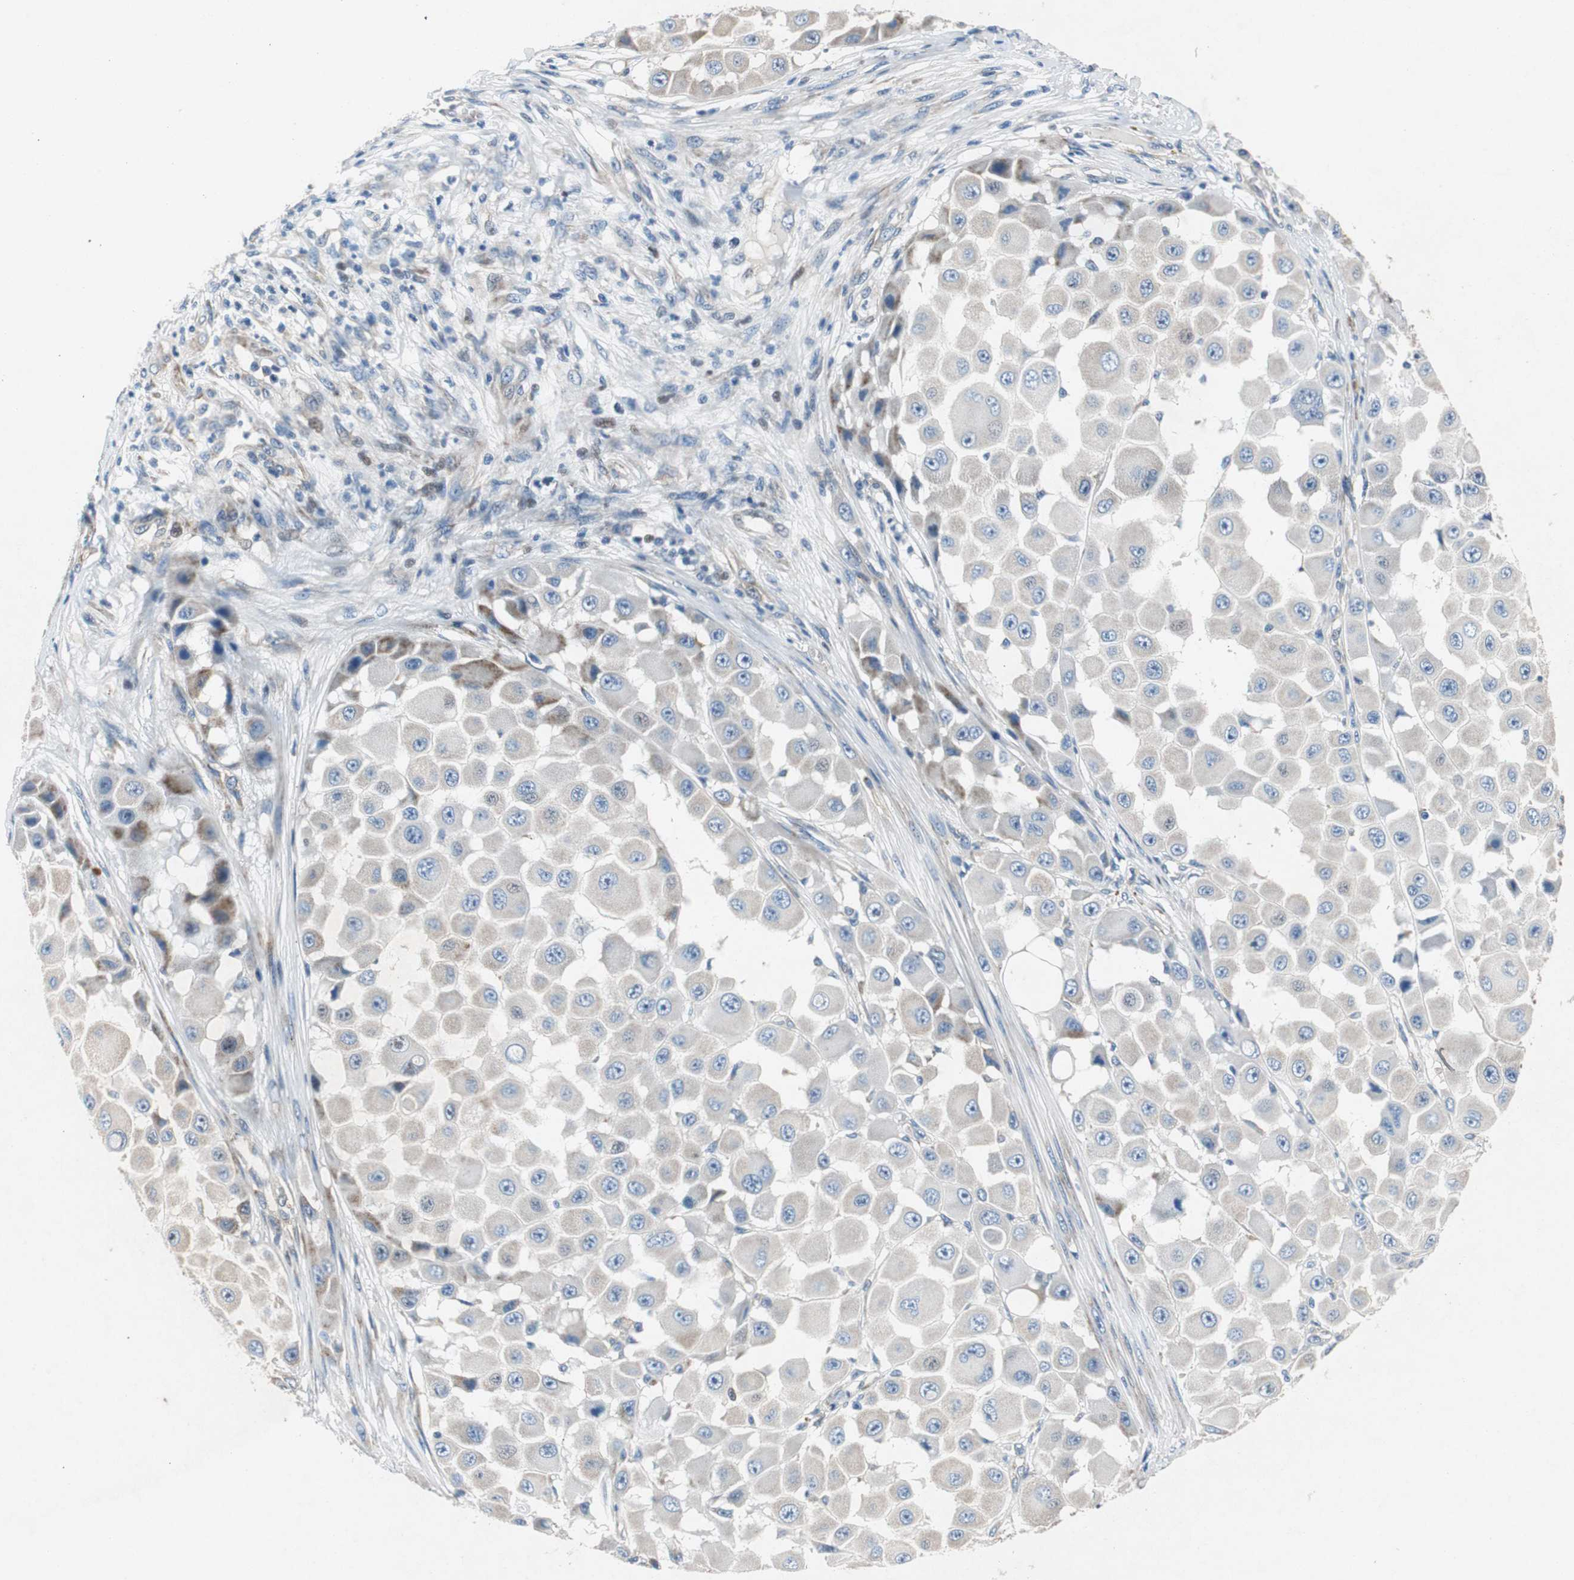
{"staining": {"intensity": "moderate", "quantity": "<25%", "location": "cytoplasmic/membranous"}, "tissue": "melanoma", "cell_type": "Tumor cells", "image_type": "cancer", "snomed": [{"axis": "morphology", "description": "Malignant melanoma, NOS"}, {"axis": "topography", "description": "Skin"}], "caption": "Melanoma stained for a protein (brown) shows moderate cytoplasmic/membranous positive staining in approximately <25% of tumor cells.", "gene": "RPL35", "patient": {"sex": "female", "age": 81}}